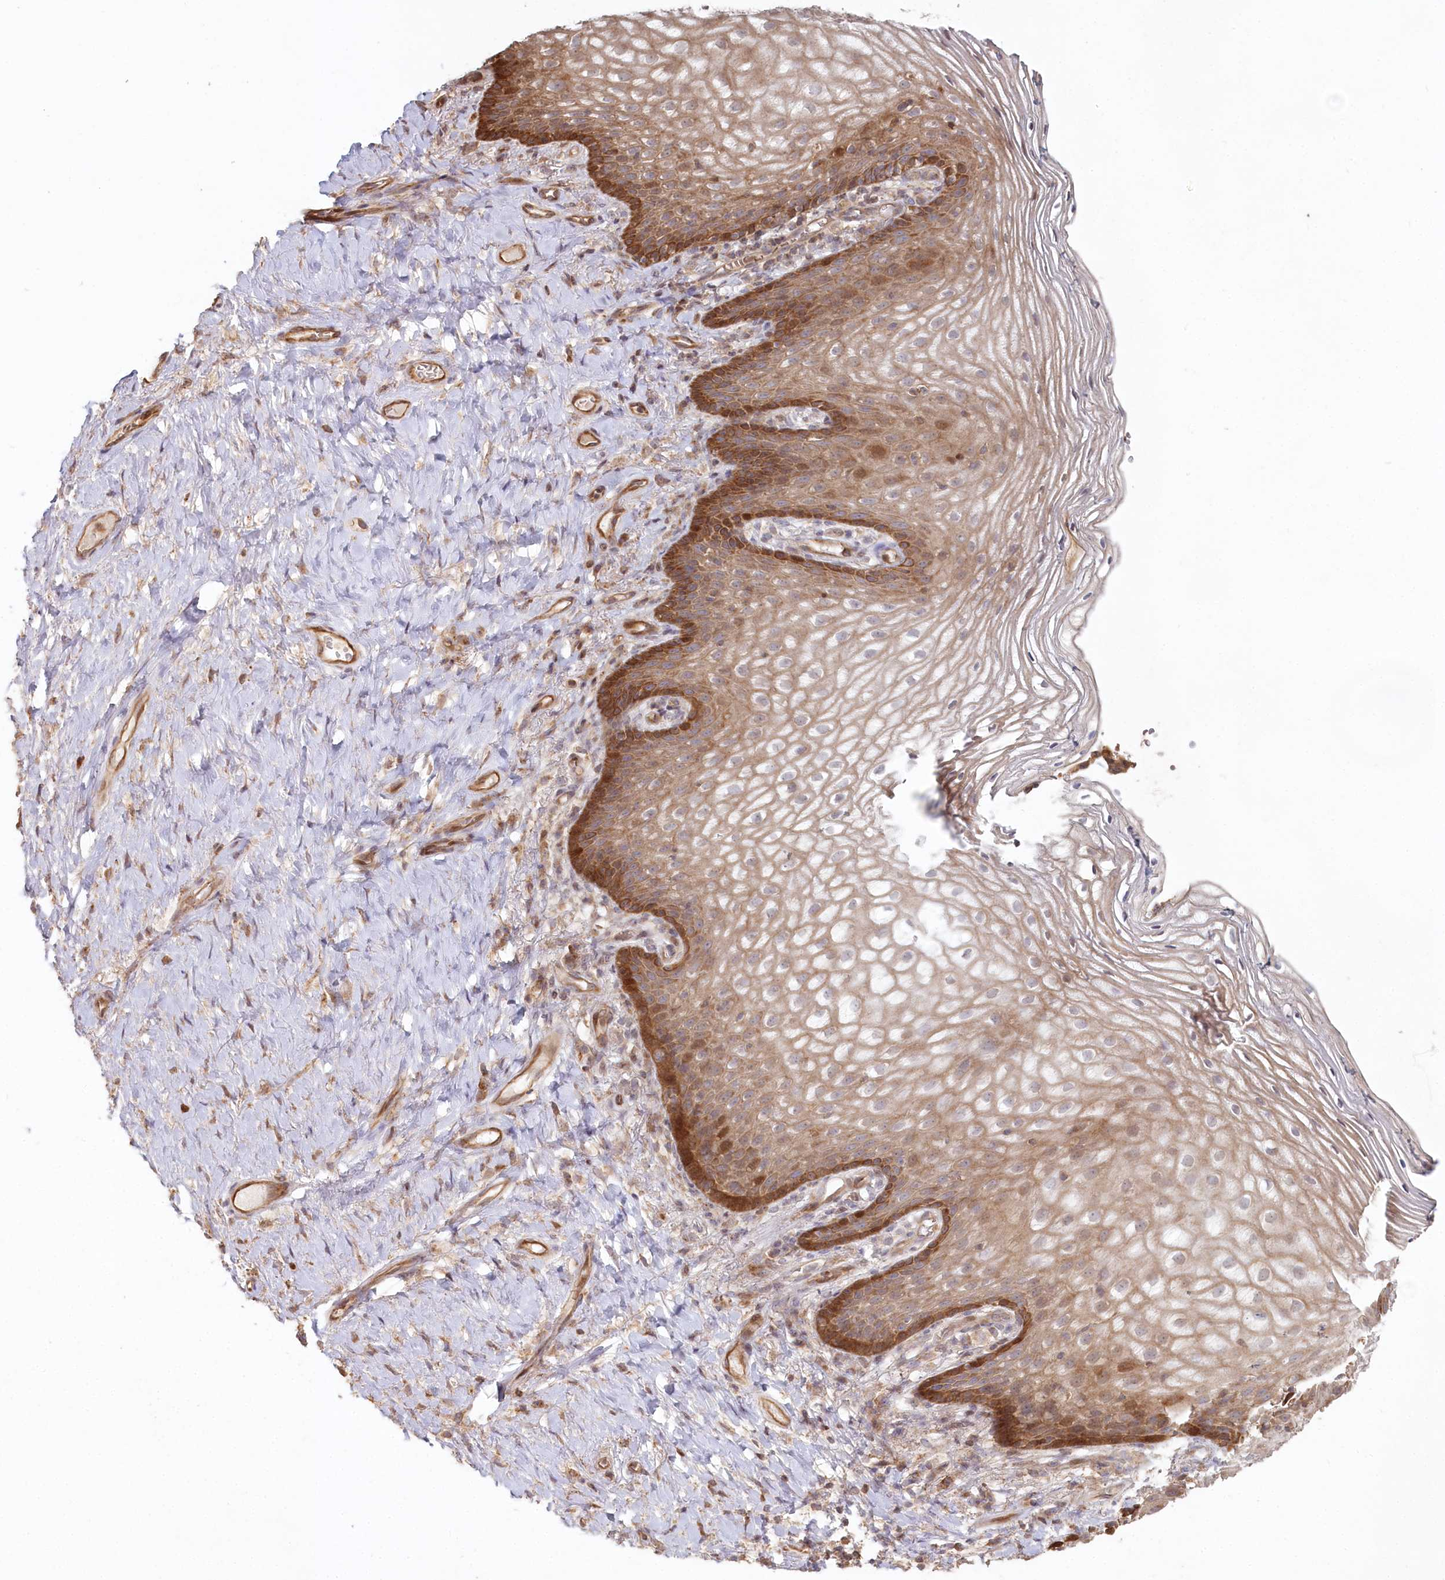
{"staining": {"intensity": "moderate", "quantity": ">75%", "location": "cytoplasmic/membranous"}, "tissue": "vagina", "cell_type": "Squamous epithelial cells", "image_type": "normal", "snomed": [{"axis": "morphology", "description": "Normal tissue, NOS"}, {"axis": "topography", "description": "Vagina"}], "caption": "Immunohistochemical staining of normal vagina demonstrates >75% levels of moderate cytoplasmic/membranous protein positivity in about >75% of squamous epithelial cells.", "gene": "HAL", "patient": {"sex": "female", "age": 60}}